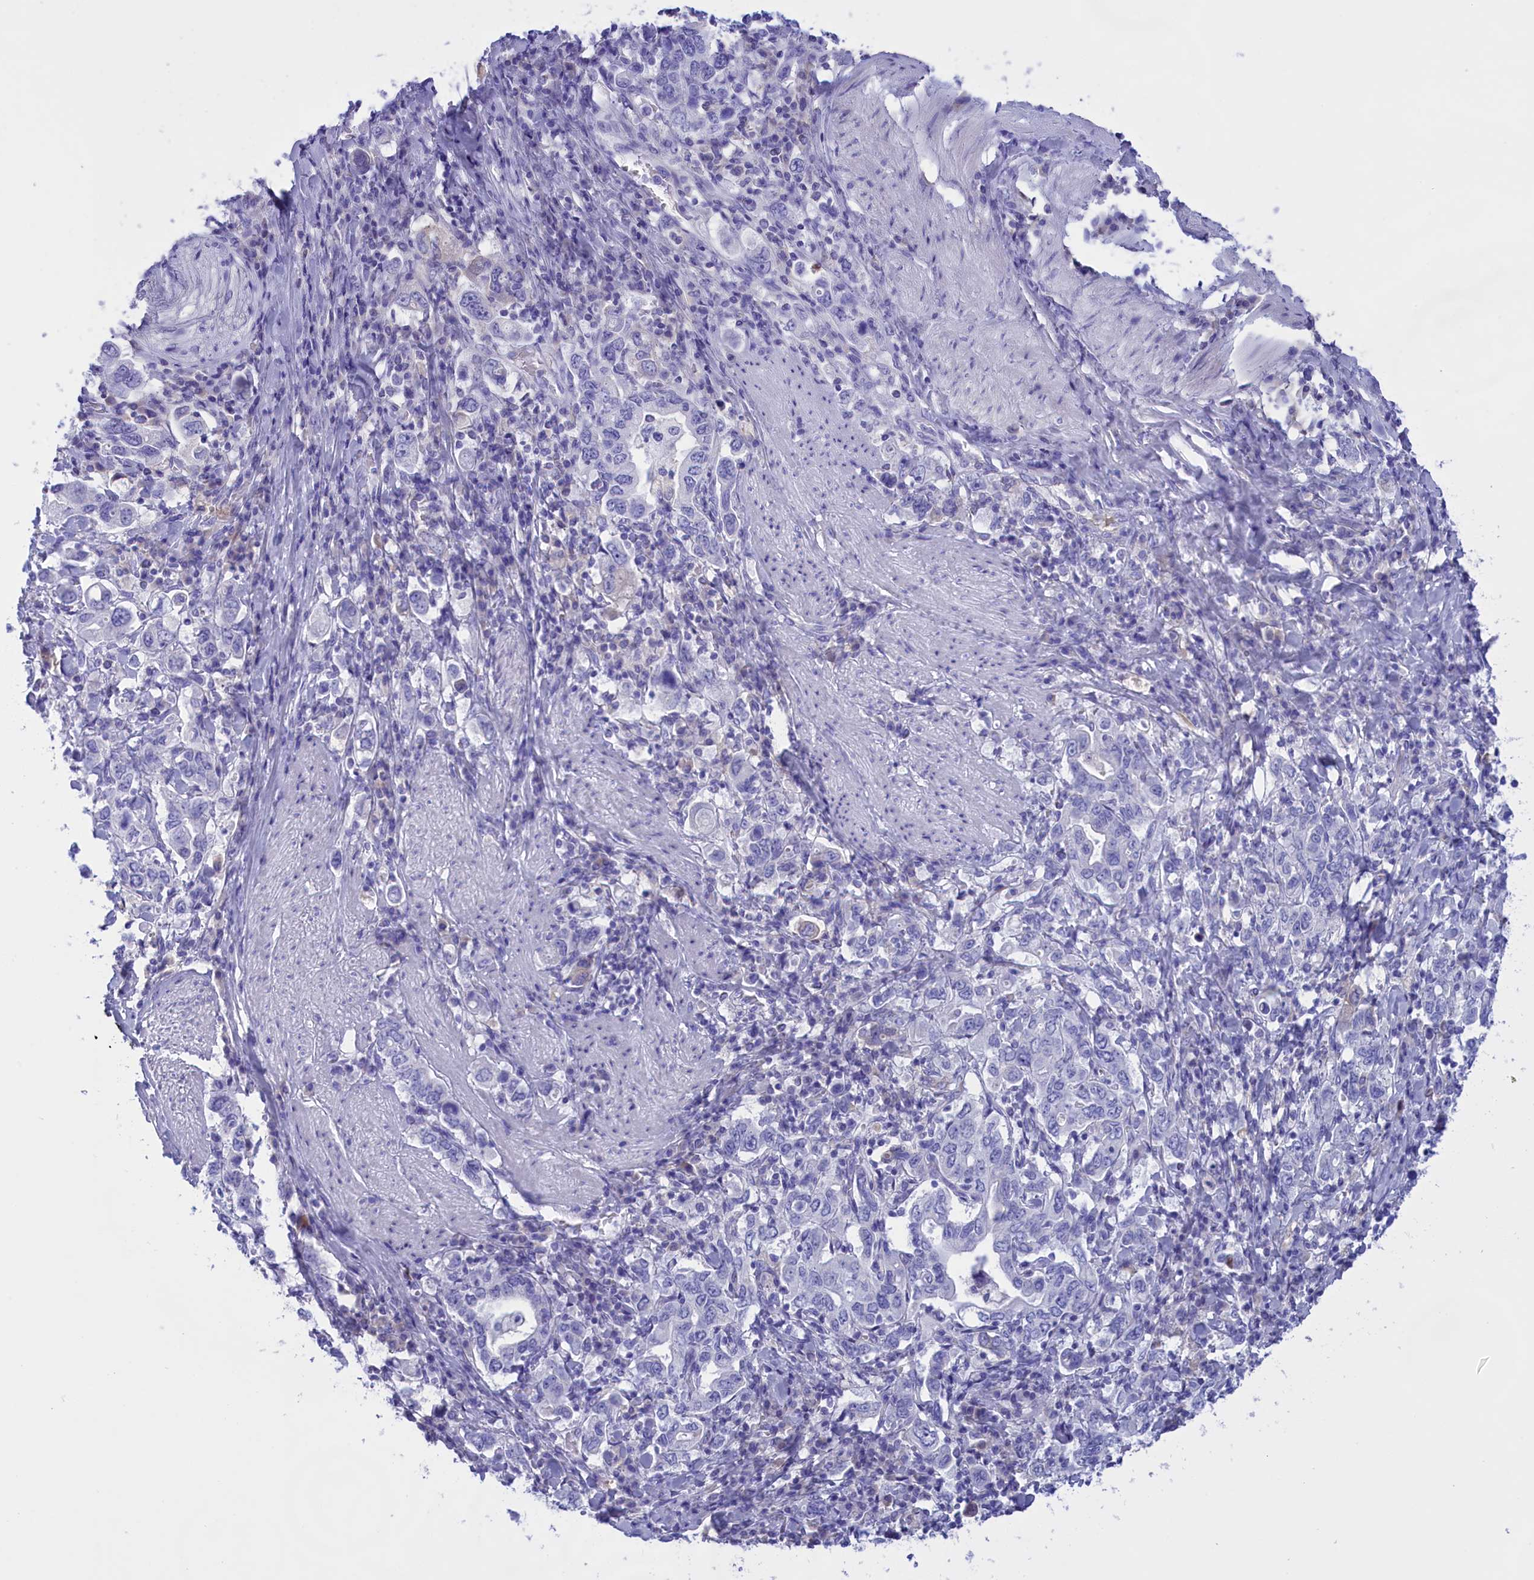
{"staining": {"intensity": "negative", "quantity": "none", "location": "none"}, "tissue": "stomach cancer", "cell_type": "Tumor cells", "image_type": "cancer", "snomed": [{"axis": "morphology", "description": "Adenocarcinoma, NOS"}, {"axis": "topography", "description": "Stomach, upper"}], "caption": "Immunohistochemical staining of stomach cancer reveals no significant staining in tumor cells. The staining is performed using DAB (3,3'-diaminobenzidine) brown chromogen with nuclei counter-stained in using hematoxylin.", "gene": "PROK2", "patient": {"sex": "male", "age": 62}}